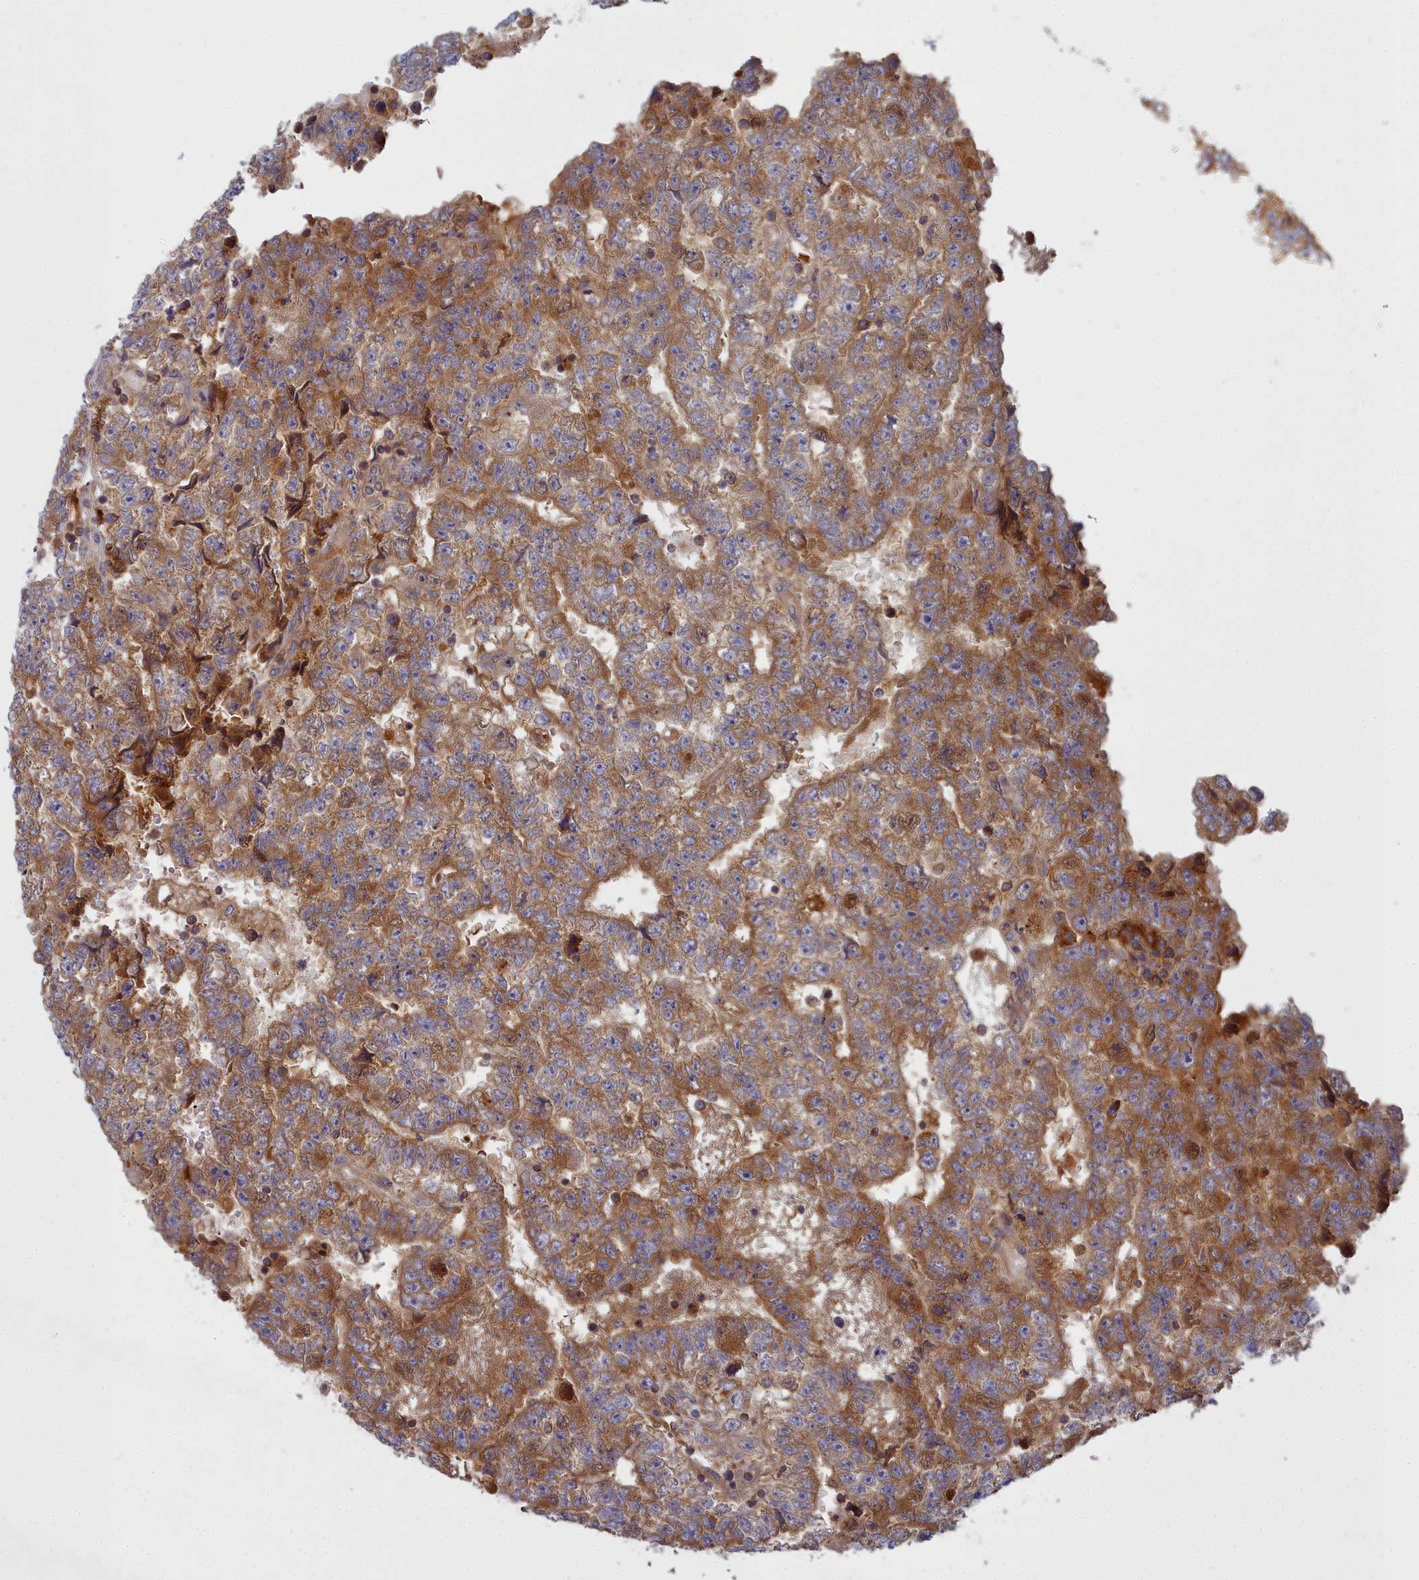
{"staining": {"intensity": "moderate", "quantity": ">75%", "location": "cytoplasmic/membranous"}, "tissue": "testis cancer", "cell_type": "Tumor cells", "image_type": "cancer", "snomed": [{"axis": "morphology", "description": "Carcinoma, Embryonal, NOS"}, {"axis": "topography", "description": "Testis"}], "caption": "Protein expression analysis of testis cancer displays moderate cytoplasmic/membranous expression in approximately >75% of tumor cells.", "gene": "CCDC167", "patient": {"sex": "male", "age": 25}}